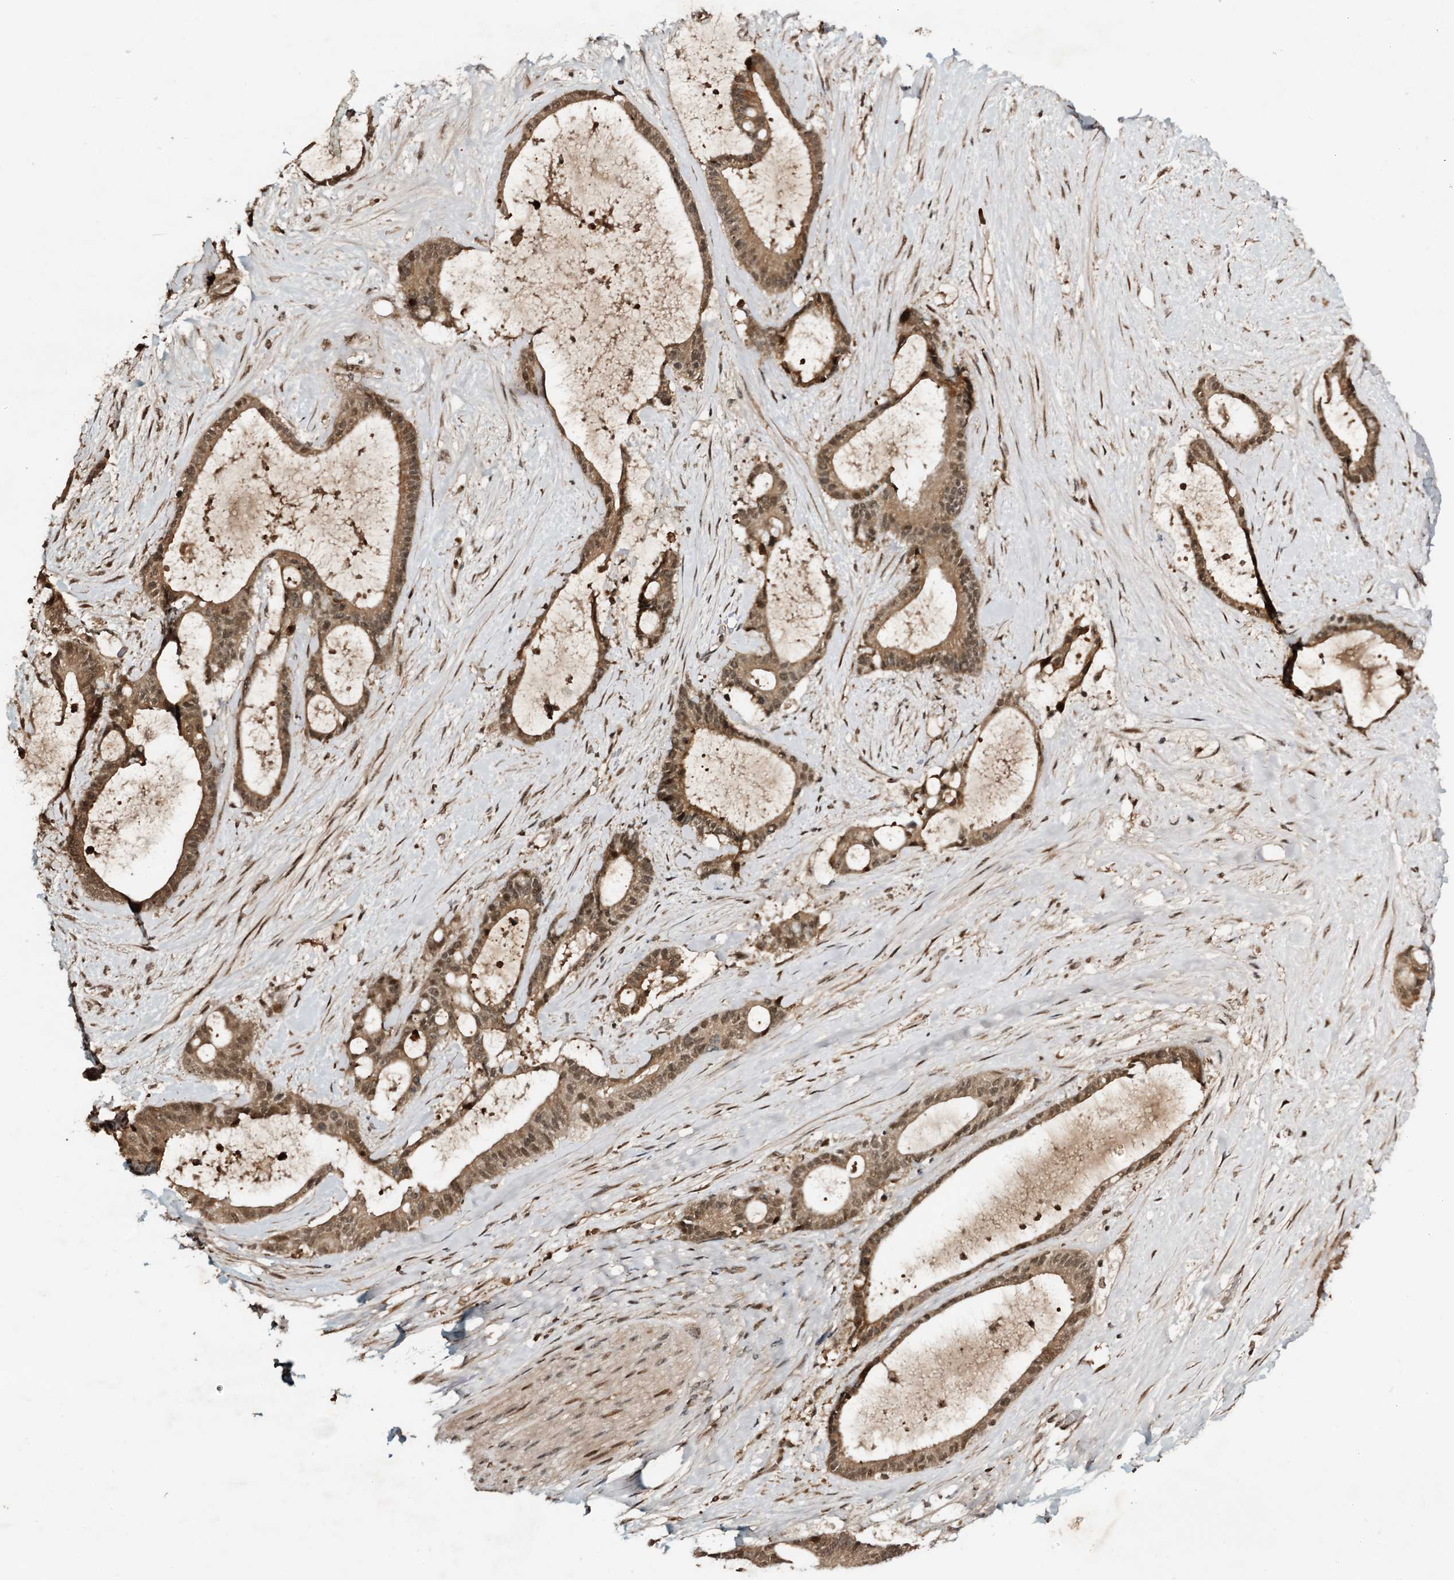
{"staining": {"intensity": "moderate", "quantity": ">75%", "location": "cytoplasmic/membranous,nuclear"}, "tissue": "liver cancer", "cell_type": "Tumor cells", "image_type": "cancer", "snomed": [{"axis": "morphology", "description": "Normal tissue, NOS"}, {"axis": "morphology", "description": "Cholangiocarcinoma"}, {"axis": "topography", "description": "Liver"}, {"axis": "topography", "description": "Peripheral nerve tissue"}], "caption": "Cholangiocarcinoma (liver) stained with a protein marker reveals moderate staining in tumor cells.", "gene": "TRAPPC4", "patient": {"sex": "female", "age": 73}}